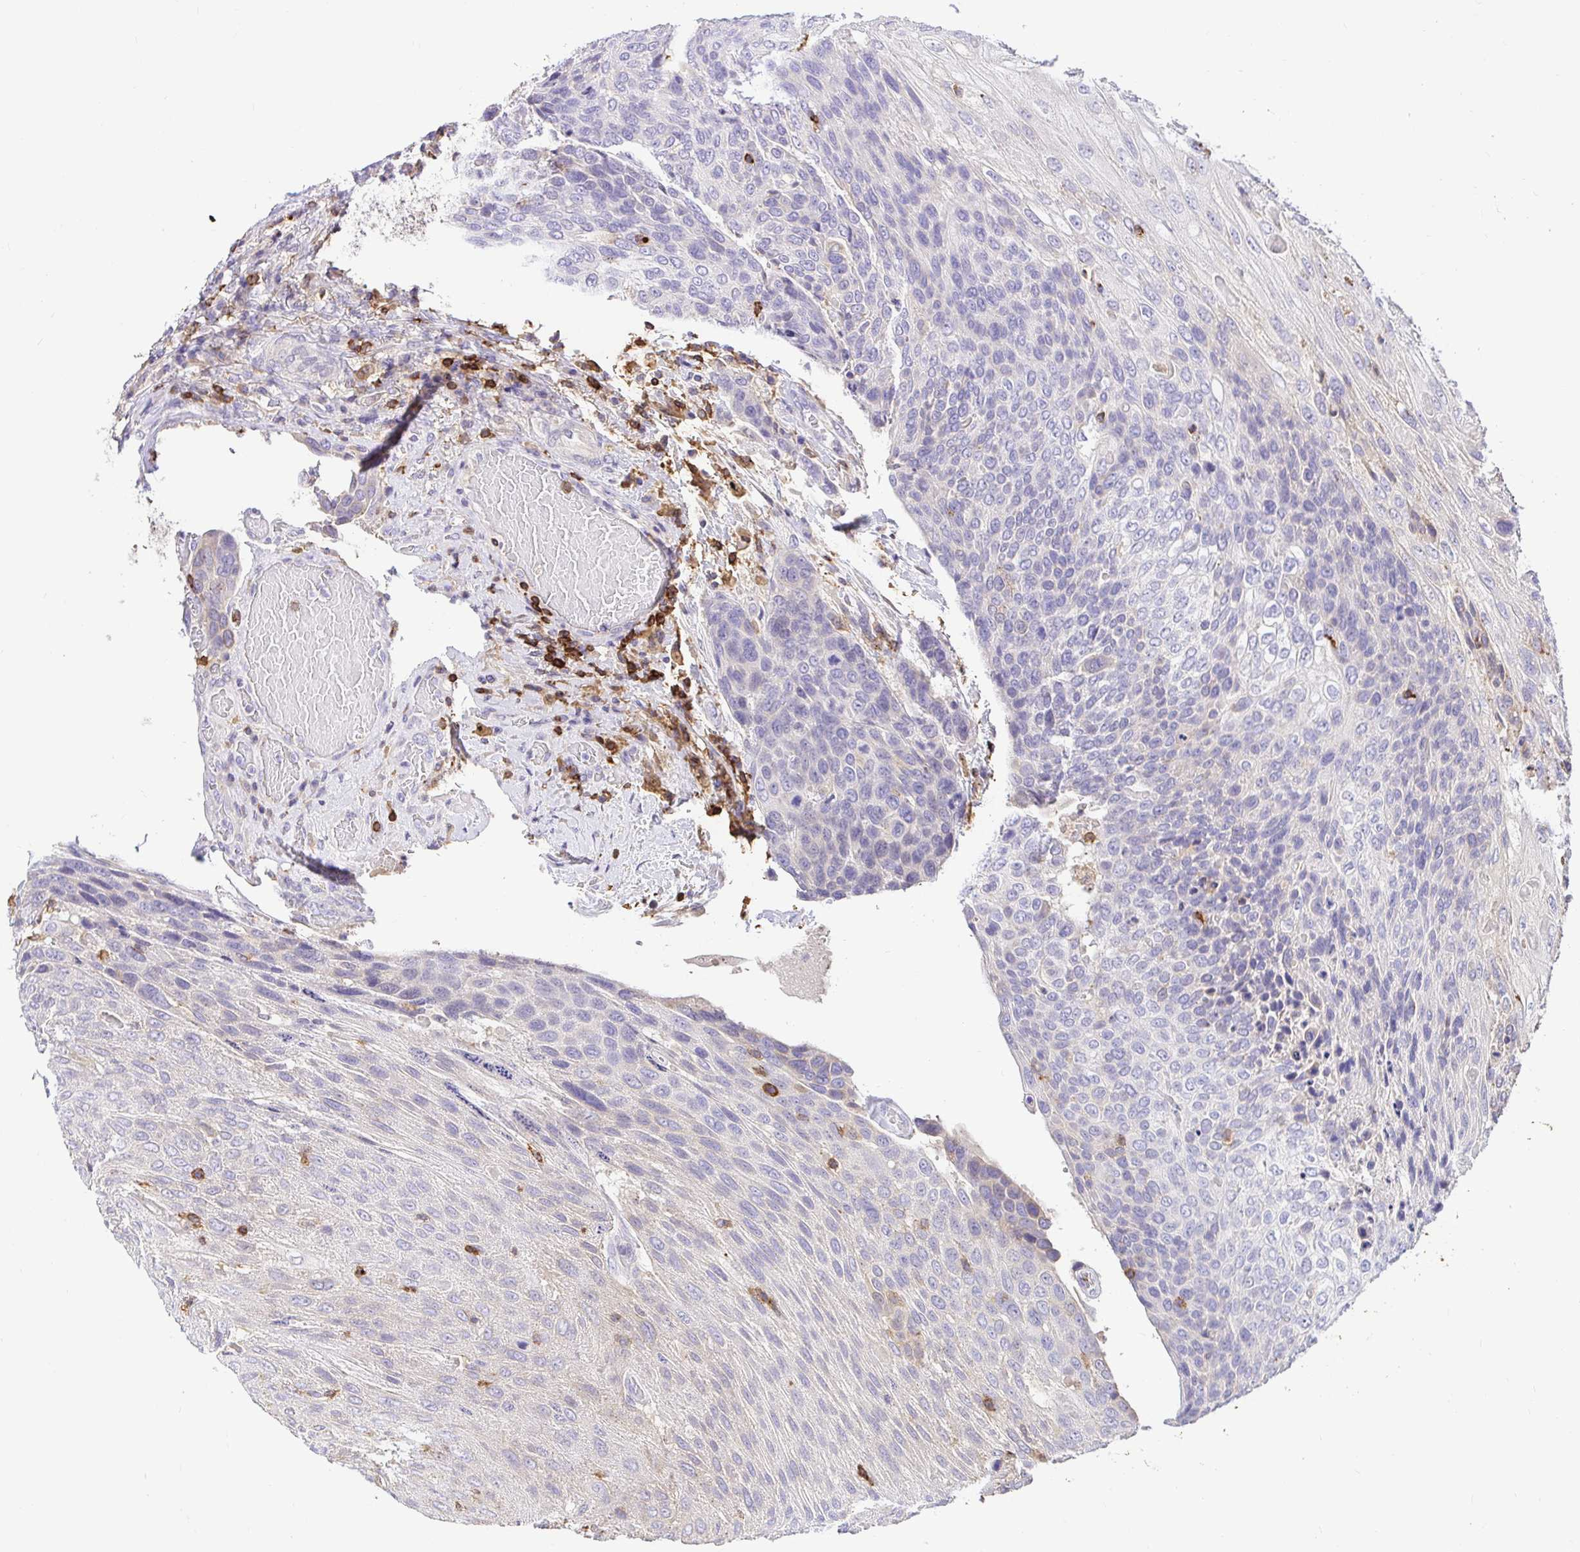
{"staining": {"intensity": "negative", "quantity": "none", "location": "none"}, "tissue": "urothelial cancer", "cell_type": "Tumor cells", "image_type": "cancer", "snomed": [{"axis": "morphology", "description": "Urothelial carcinoma, High grade"}, {"axis": "topography", "description": "Urinary bladder"}], "caption": "Tumor cells show no significant protein positivity in urothelial carcinoma (high-grade).", "gene": "SKAP1", "patient": {"sex": "female", "age": 70}}